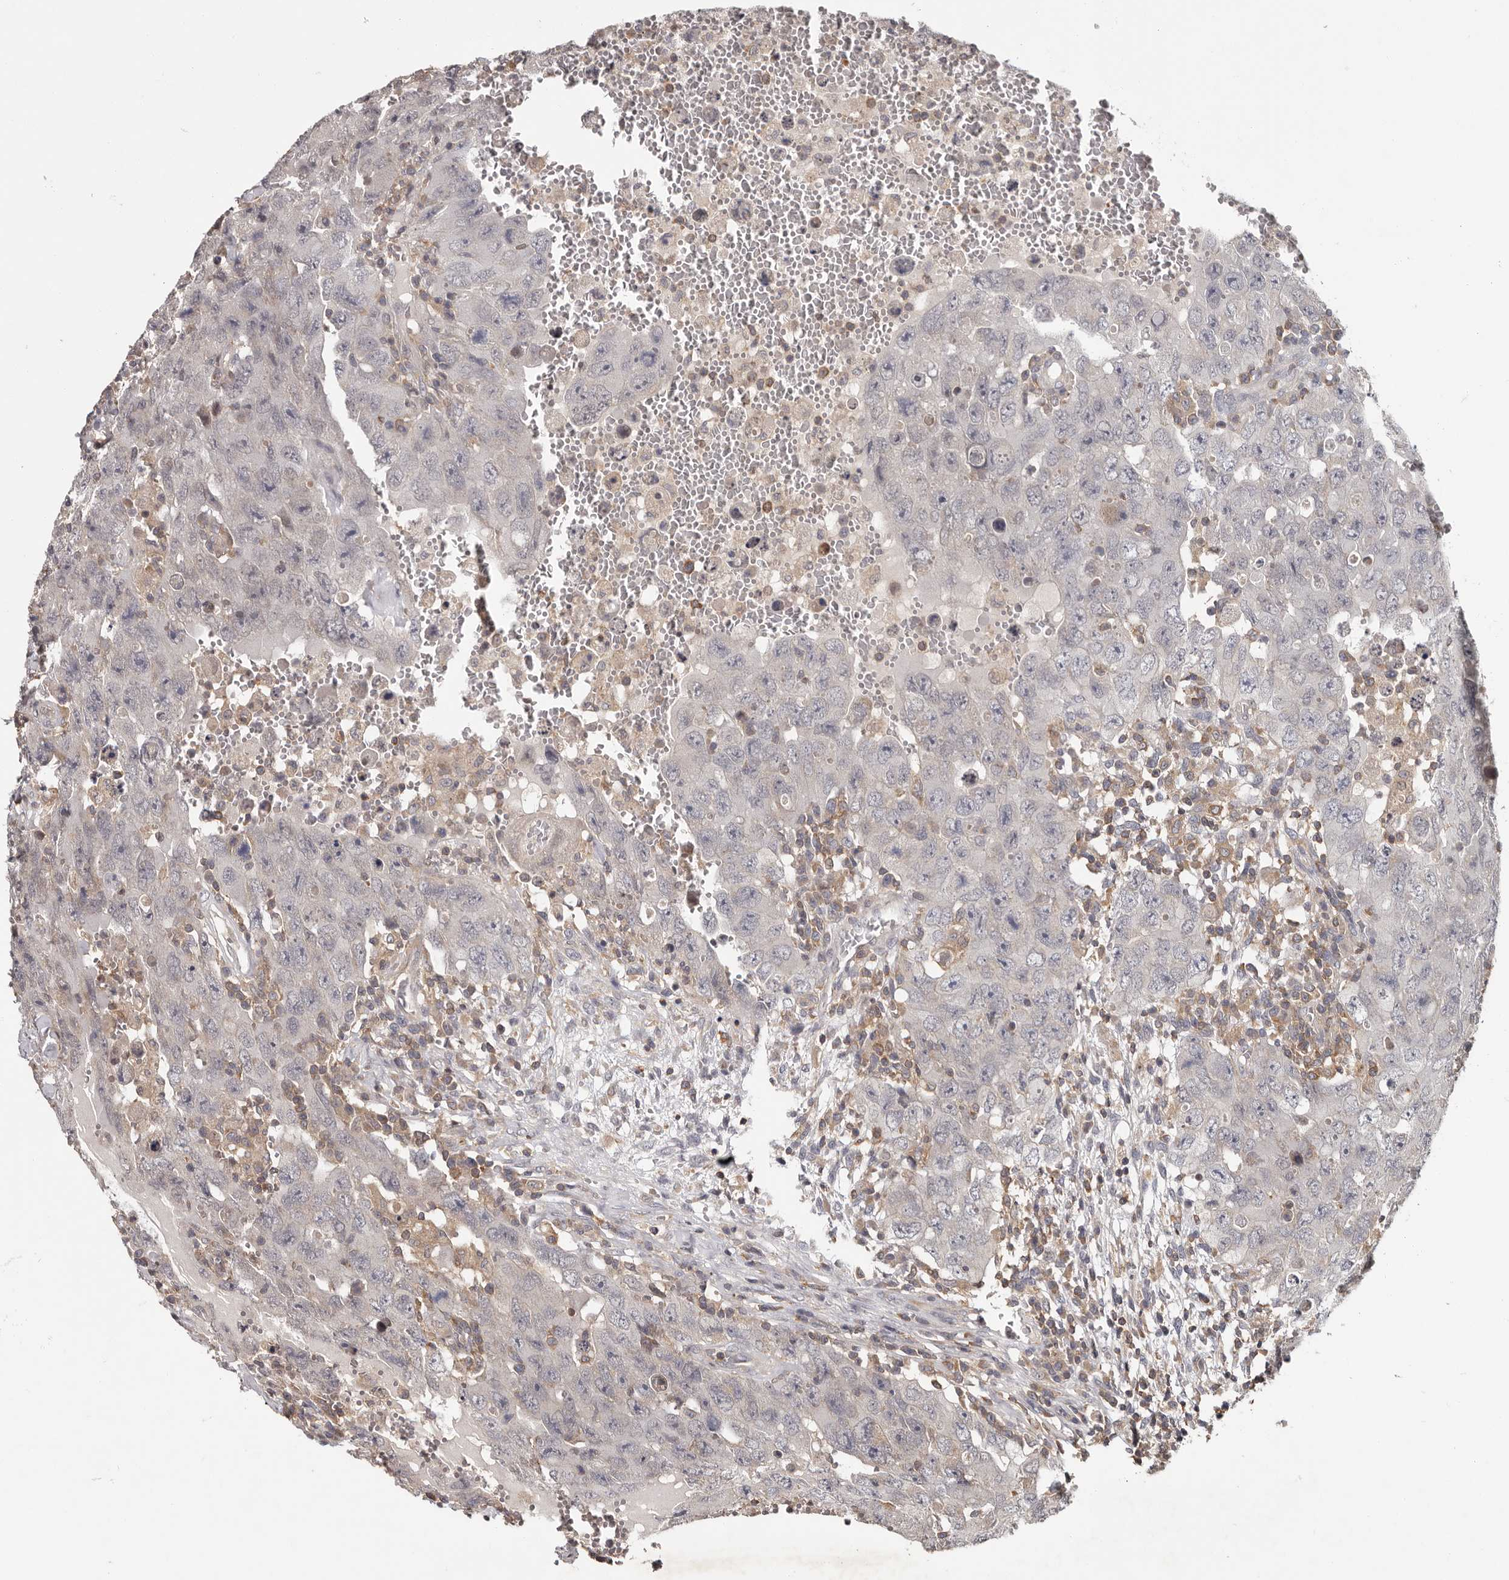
{"staining": {"intensity": "negative", "quantity": "none", "location": "none"}, "tissue": "testis cancer", "cell_type": "Tumor cells", "image_type": "cancer", "snomed": [{"axis": "morphology", "description": "Carcinoma, Embryonal, NOS"}, {"axis": "topography", "description": "Testis"}], "caption": "This is an immunohistochemistry photomicrograph of human embryonal carcinoma (testis). There is no positivity in tumor cells.", "gene": "ANKRD44", "patient": {"sex": "male", "age": 26}}